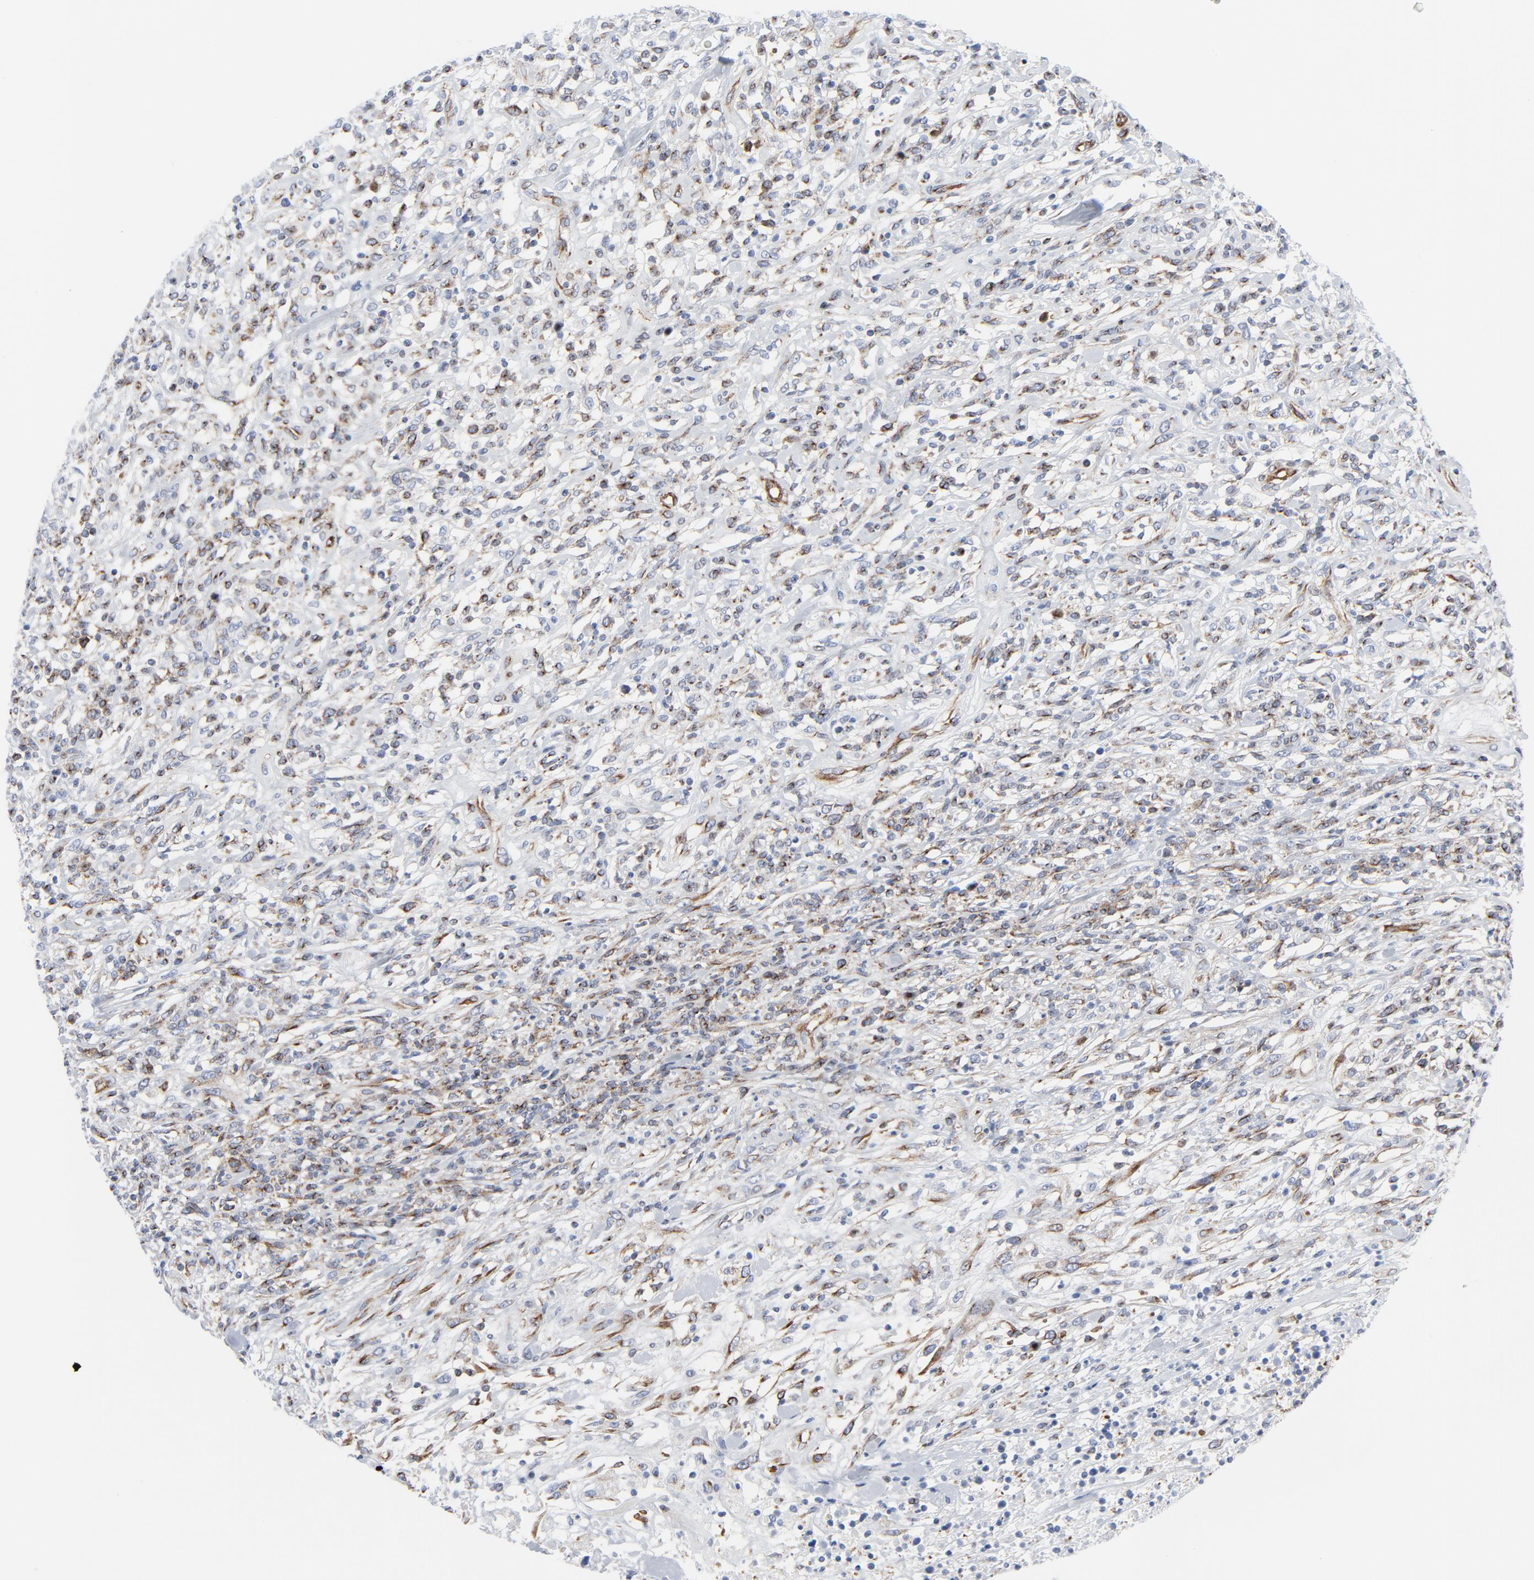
{"staining": {"intensity": "moderate", "quantity": "25%-75%", "location": "cytoplasmic/membranous"}, "tissue": "lymphoma", "cell_type": "Tumor cells", "image_type": "cancer", "snomed": [{"axis": "morphology", "description": "Malignant lymphoma, non-Hodgkin's type, High grade"}, {"axis": "topography", "description": "Lymph node"}], "caption": "Moderate cytoplasmic/membranous staining for a protein is identified in about 25%-75% of tumor cells of malignant lymphoma, non-Hodgkin's type (high-grade) using immunohistochemistry.", "gene": "TUBB1", "patient": {"sex": "female", "age": 73}}